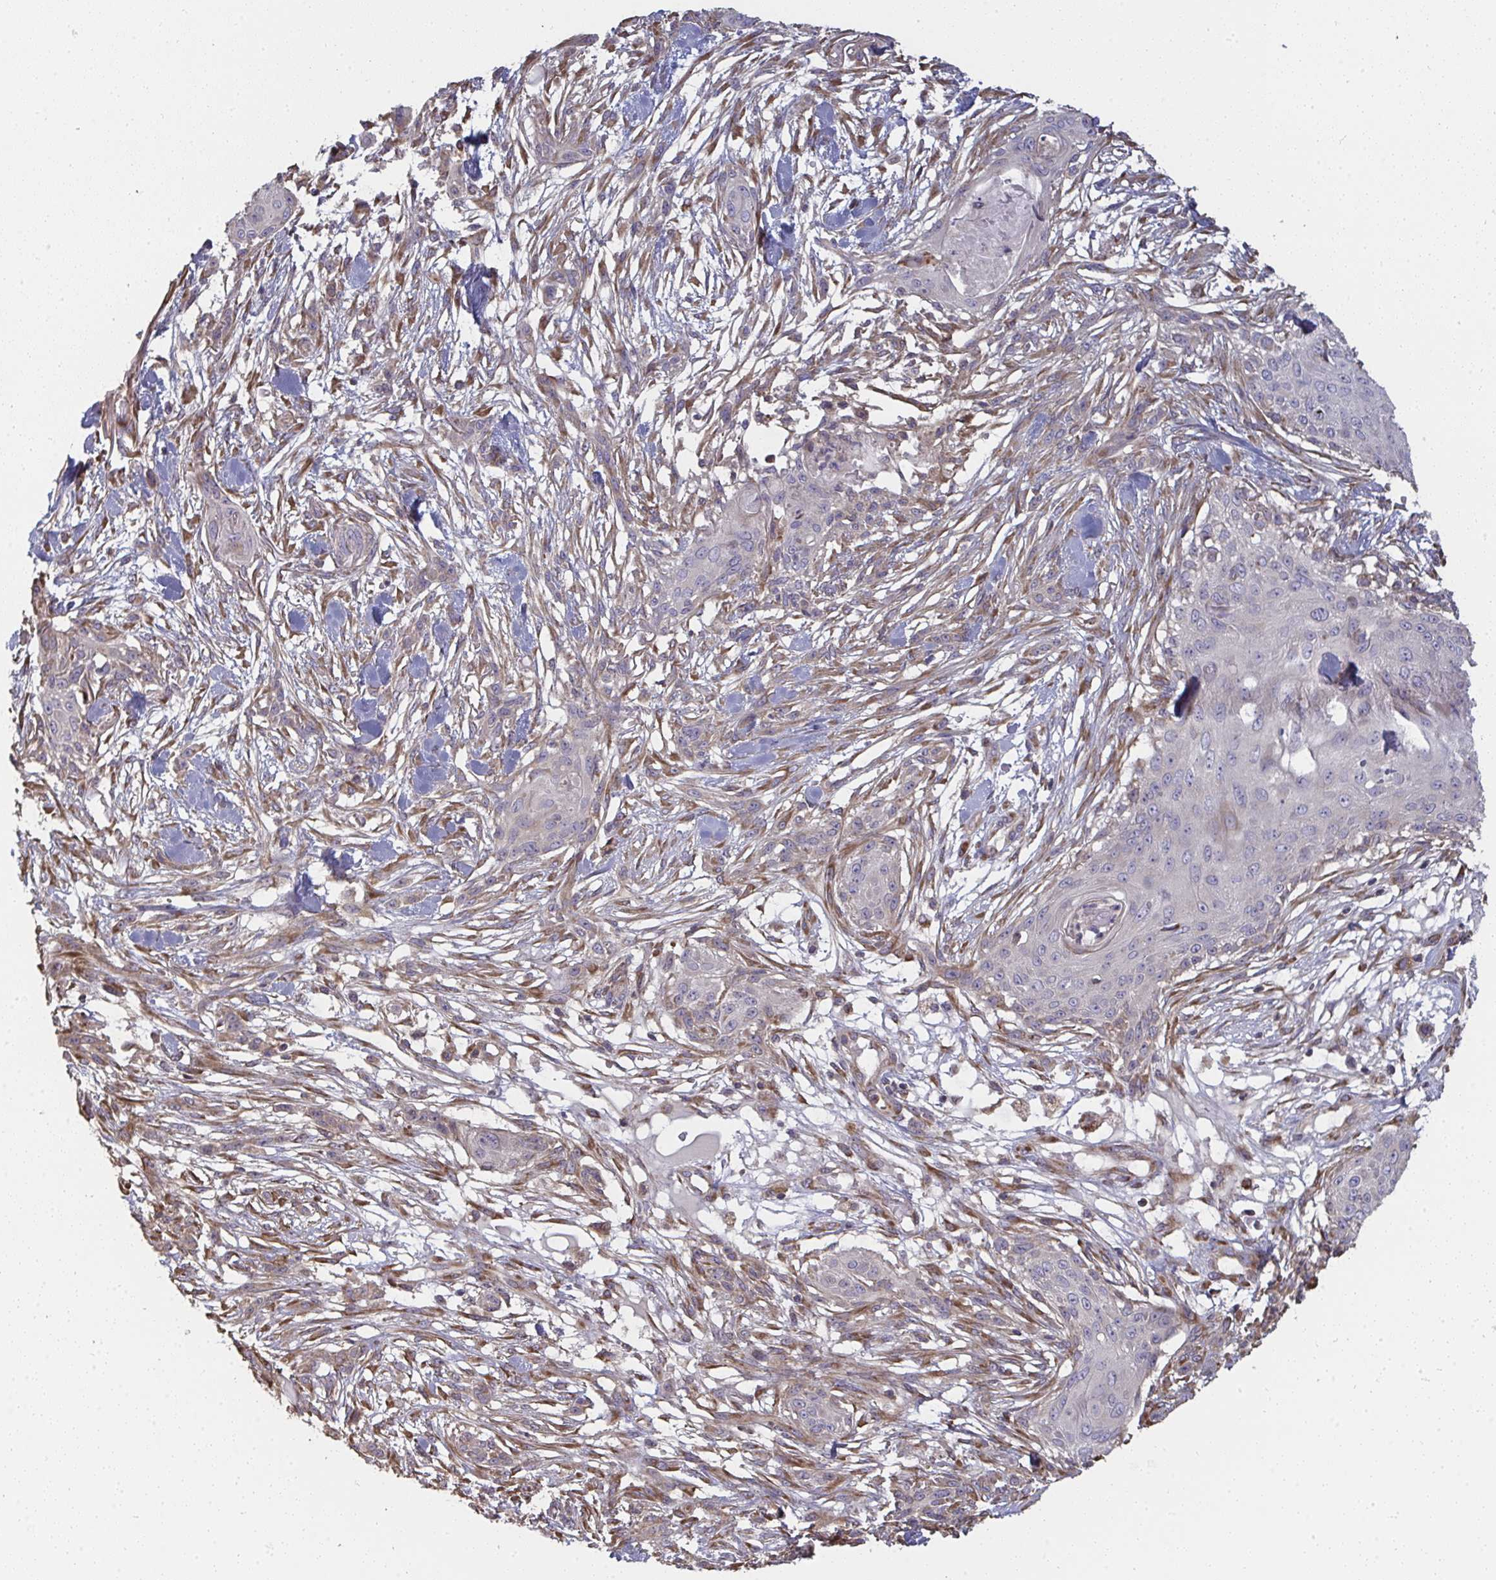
{"staining": {"intensity": "negative", "quantity": "none", "location": "none"}, "tissue": "skin cancer", "cell_type": "Tumor cells", "image_type": "cancer", "snomed": [{"axis": "morphology", "description": "Squamous cell carcinoma, NOS"}, {"axis": "topography", "description": "Skin"}], "caption": "Micrograph shows no protein positivity in tumor cells of skin cancer tissue.", "gene": "ZFYVE28", "patient": {"sex": "female", "age": 59}}